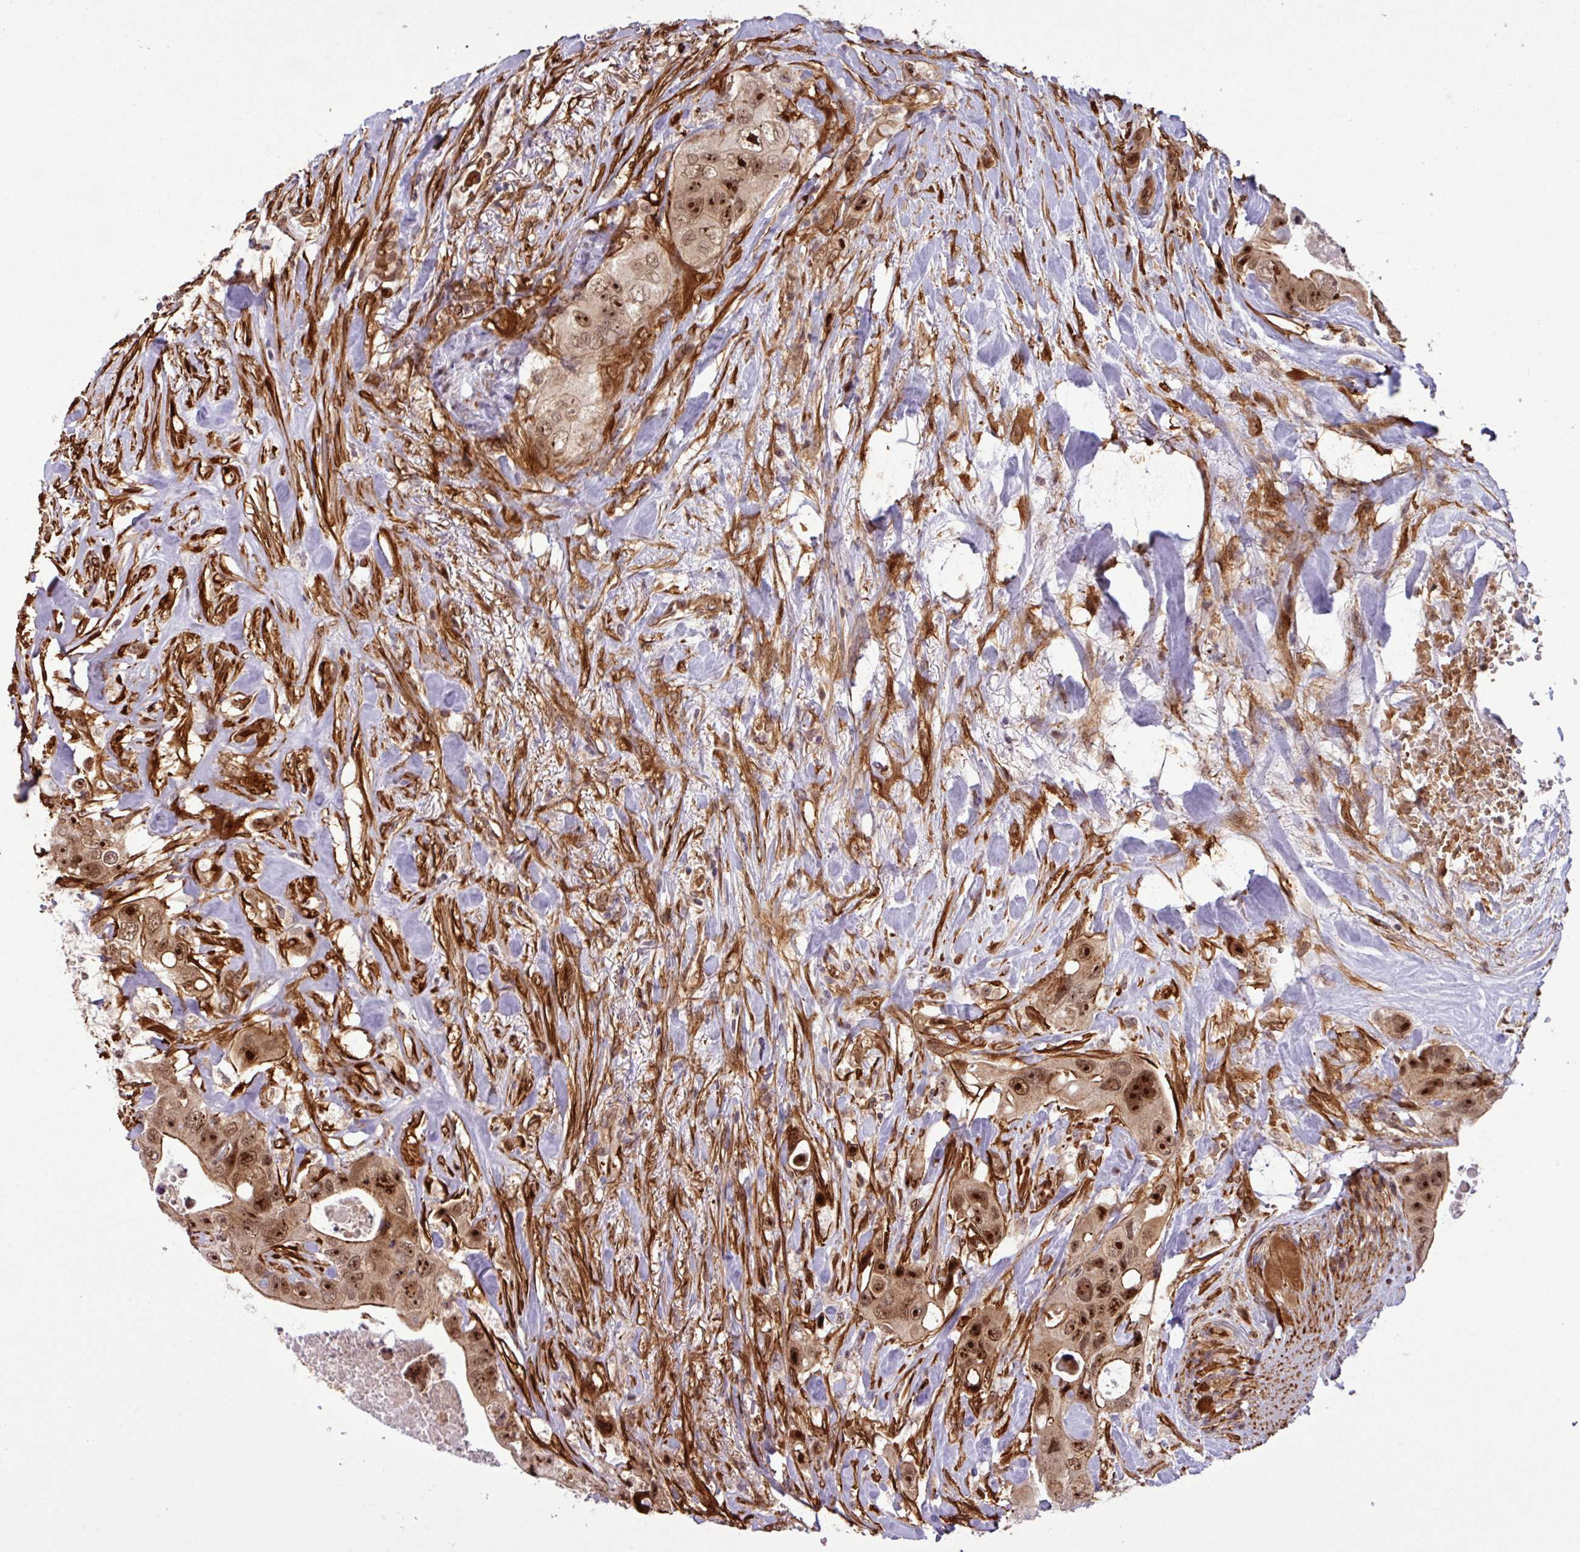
{"staining": {"intensity": "strong", "quantity": ">75%", "location": "nuclear"}, "tissue": "colorectal cancer", "cell_type": "Tumor cells", "image_type": "cancer", "snomed": [{"axis": "morphology", "description": "Adenocarcinoma, NOS"}, {"axis": "topography", "description": "Colon"}], "caption": "The image reveals staining of colorectal cancer (adenocarcinoma), revealing strong nuclear protein expression (brown color) within tumor cells. (DAB (3,3'-diaminobenzidine) IHC, brown staining for protein, blue staining for nuclei).", "gene": "C7orf50", "patient": {"sex": "female", "age": 46}}